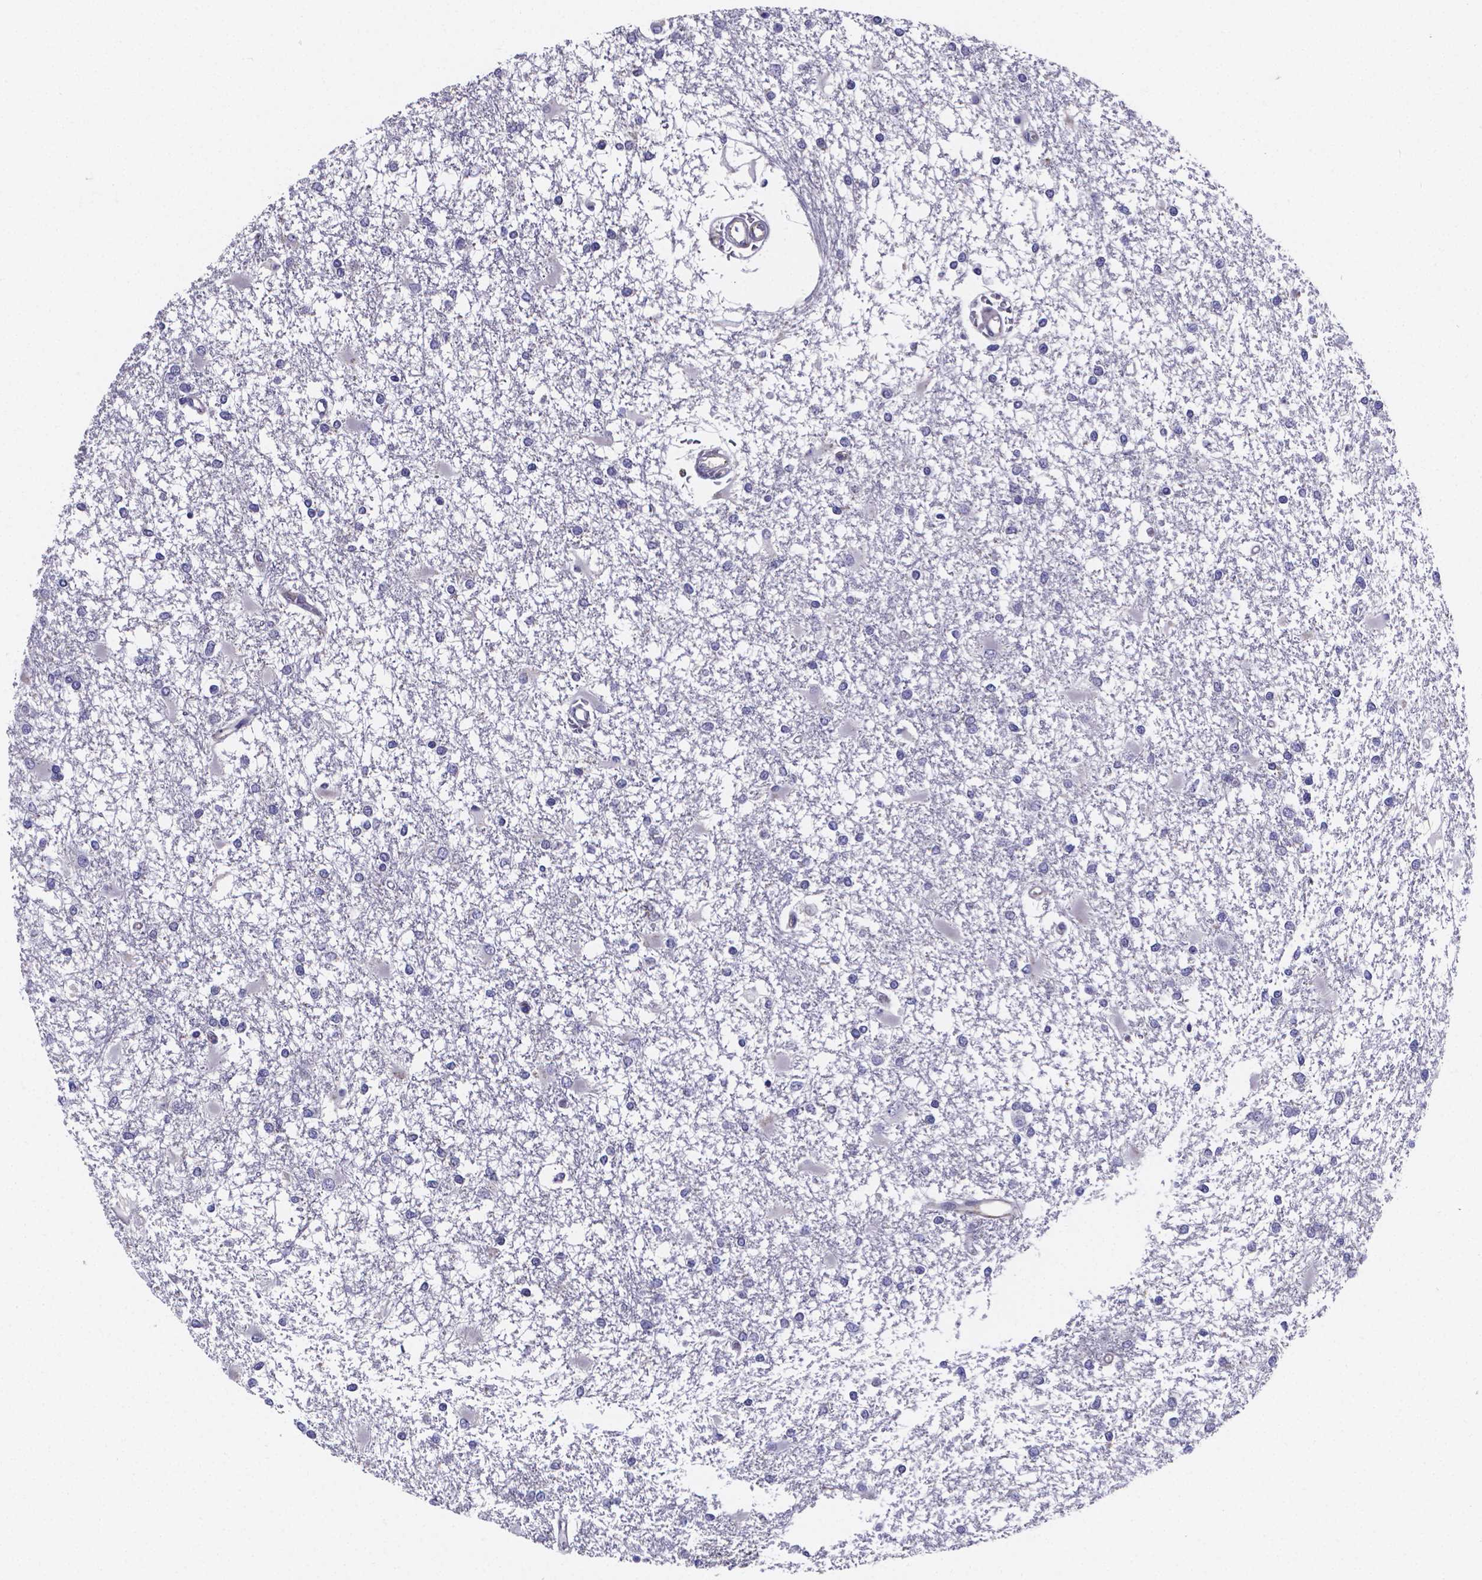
{"staining": {"intensity": "negative", "quantity": "none", "location": "none"}, "tissue": "glioma", "cell_type": "Tumor cells", "image_type": "cancer", "snomed": [{"axis": "morphology", "description": "Glioma, malignant, High grade"}, {"axis": "topography", "description": "Cerebral cortex"}], "caption": "Immunohistochemical staining of human malignant glioma (high-grade) shows no significant expression in tumor cells.", "gene": "SFRP4", "patient": {"sex": "male", "age": 79}}